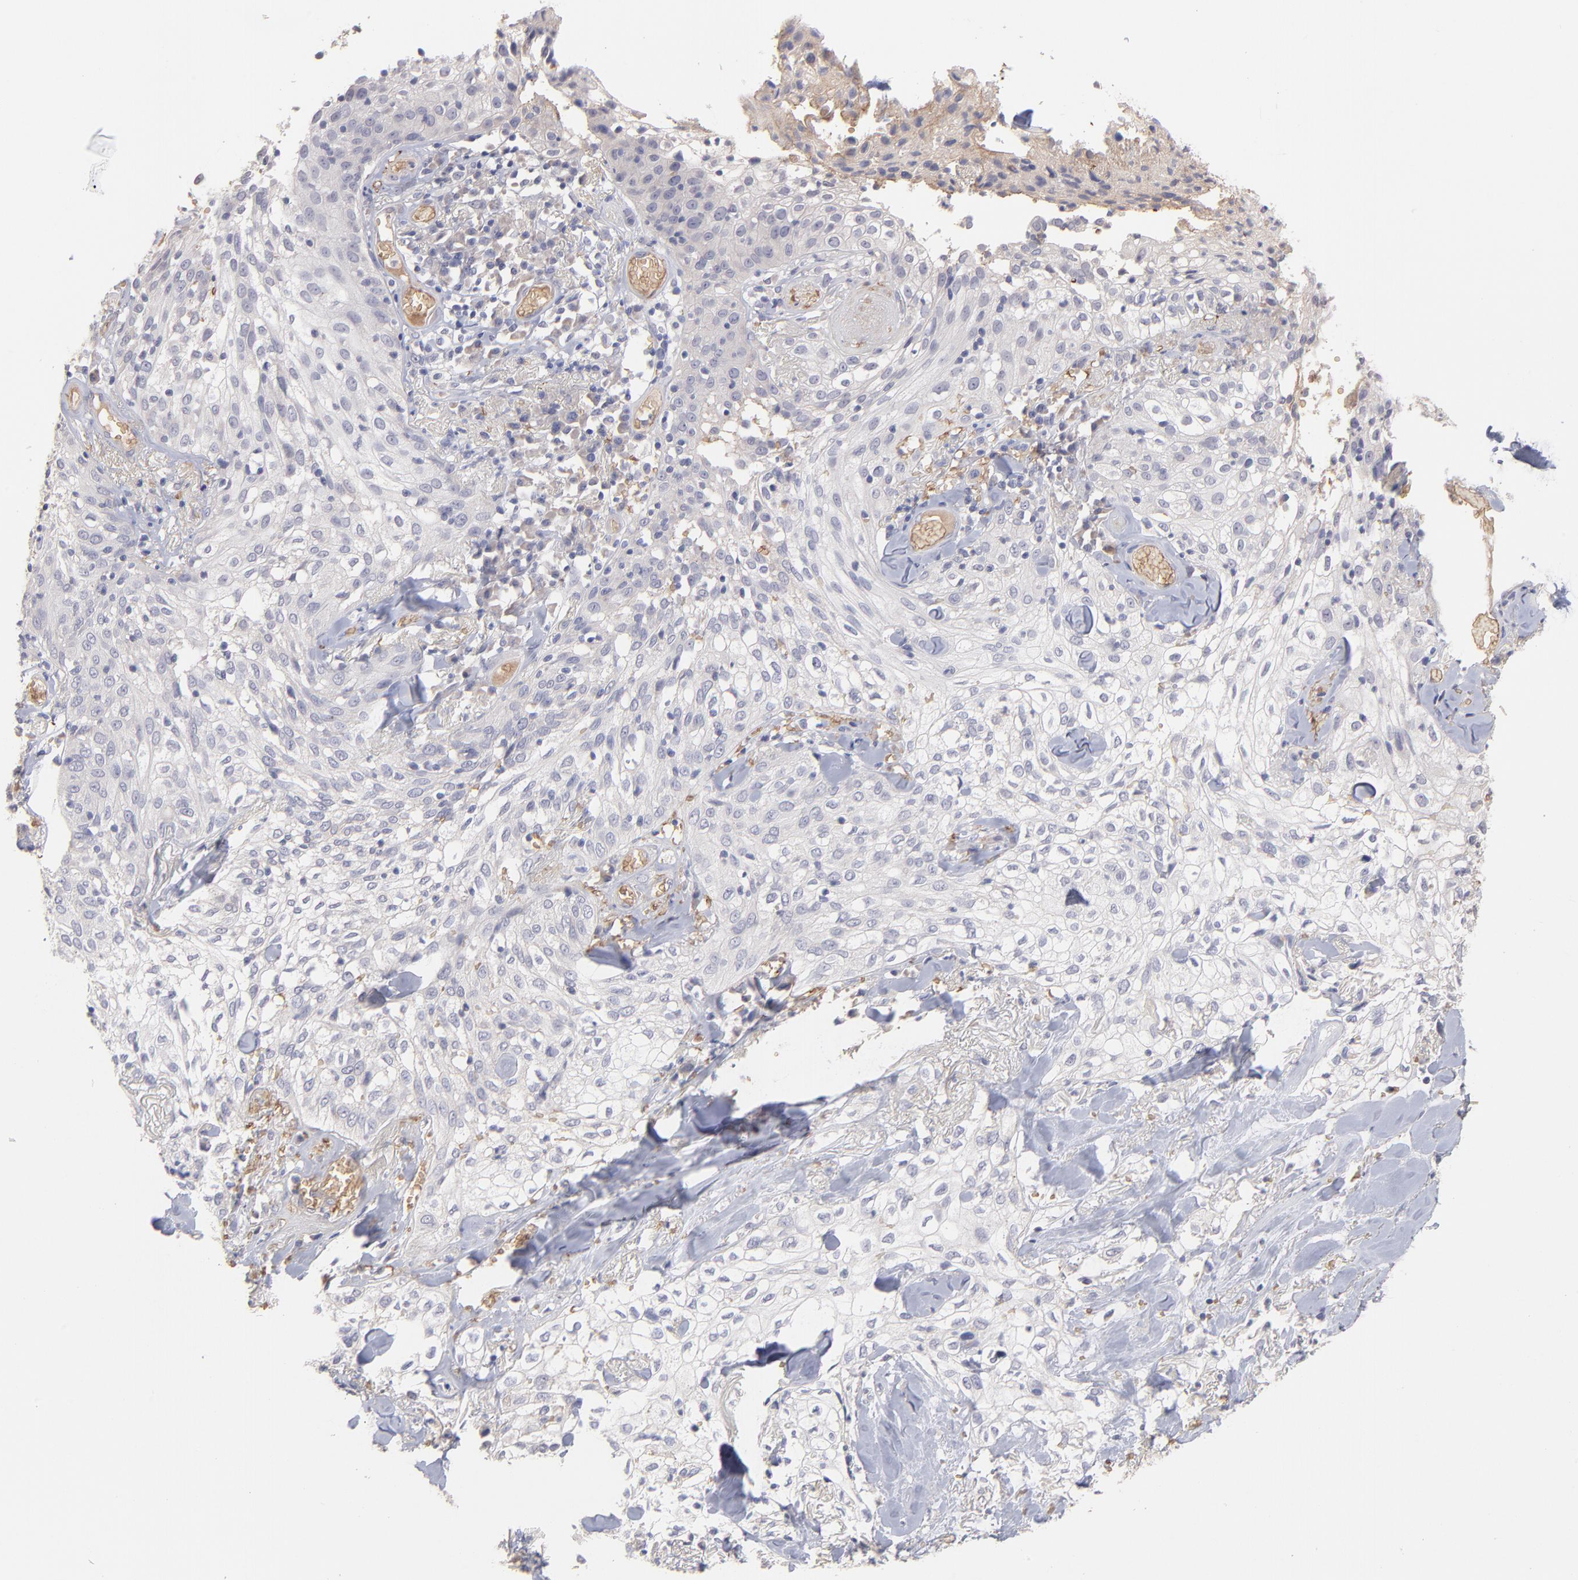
{"staining": {"intensity": "negative", "quantity": "none", "location": "none"}, "tissue": "skin cancer", "cell_type": "Tumor cells", "image_type": "cancer", "snomed": [{"axis": "morphology", "description": "Squamous cell carcinoma, NOS"}, {"axis": "topography", "description": "Skin"}], "caption": "Immunohistochemistry micrograph of neoplastic tissue: human squamous cell carcinoma (skin) stained with DAB shows no significant protein positivity in tumor cells.", "gene": "F13B", "patient": {"sex": "male", "age": 65}}